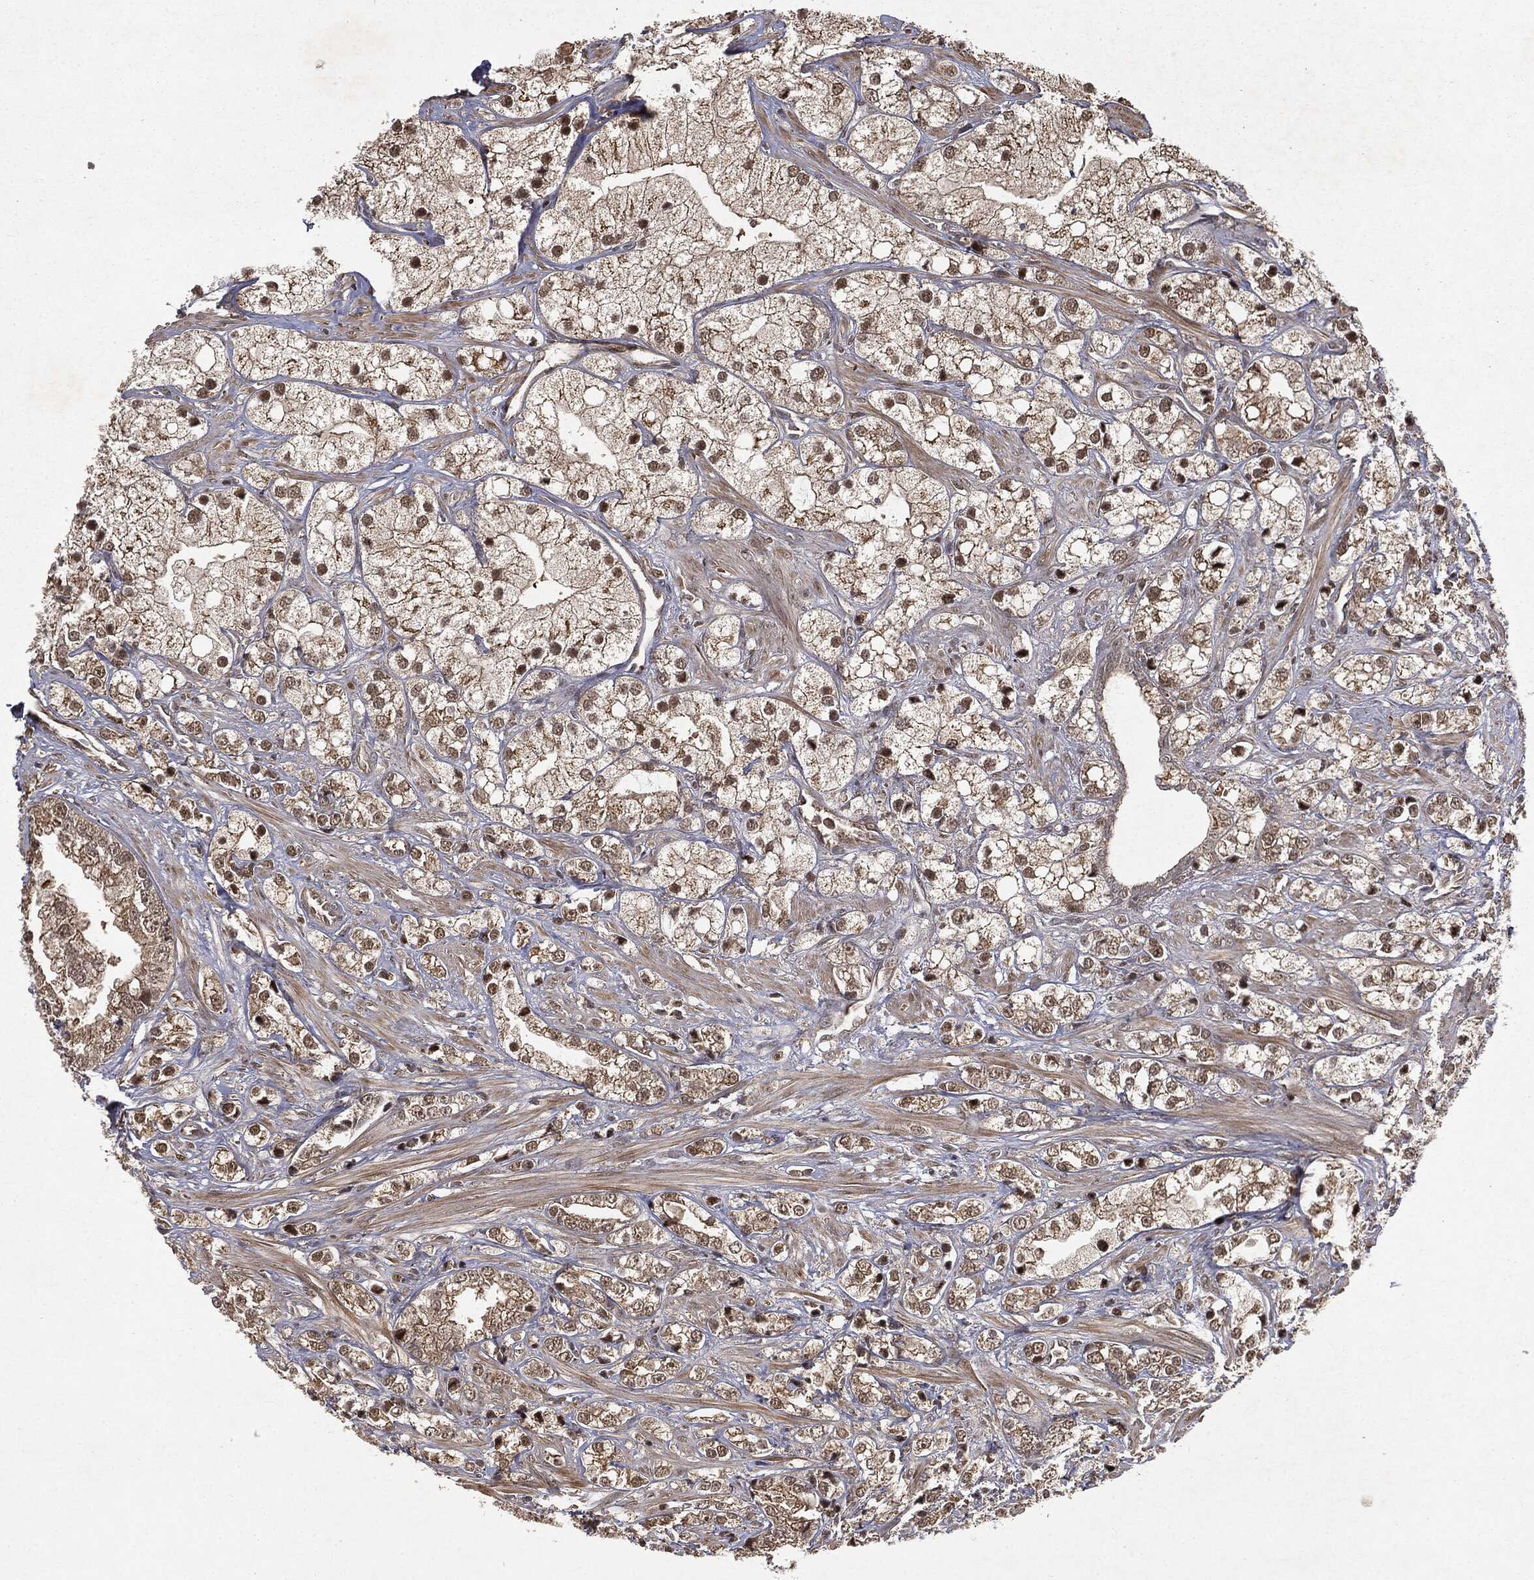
{"staining": {"intensity": "moderate", "quantity": ">75%", "location": "cytoplasmic/membranous,nuclear"}, "tissue": "prostate cancer", "cell_type": "Tumor cells", "image_type": "cancer", "snomed": [{"axis": "morphology", "description": "Adenocarcinoma, NOS"}, {"axis": "topography", "description": "Prostate and seminal vesicle, NOS"}, {"axis": "topography", "description": "Prostate"}], "caption": "Immunohistochemistry photomicrograph of human prostate cancer (adenocarcinoma) stained for a protein (brown), which exhibits medium levels of moderate cytoplasmic/membranous and nuclear staining in about >75% of tumor cells.", "gene": "ZNHIT6", "patient": {"sex": "male", "age": 79}}